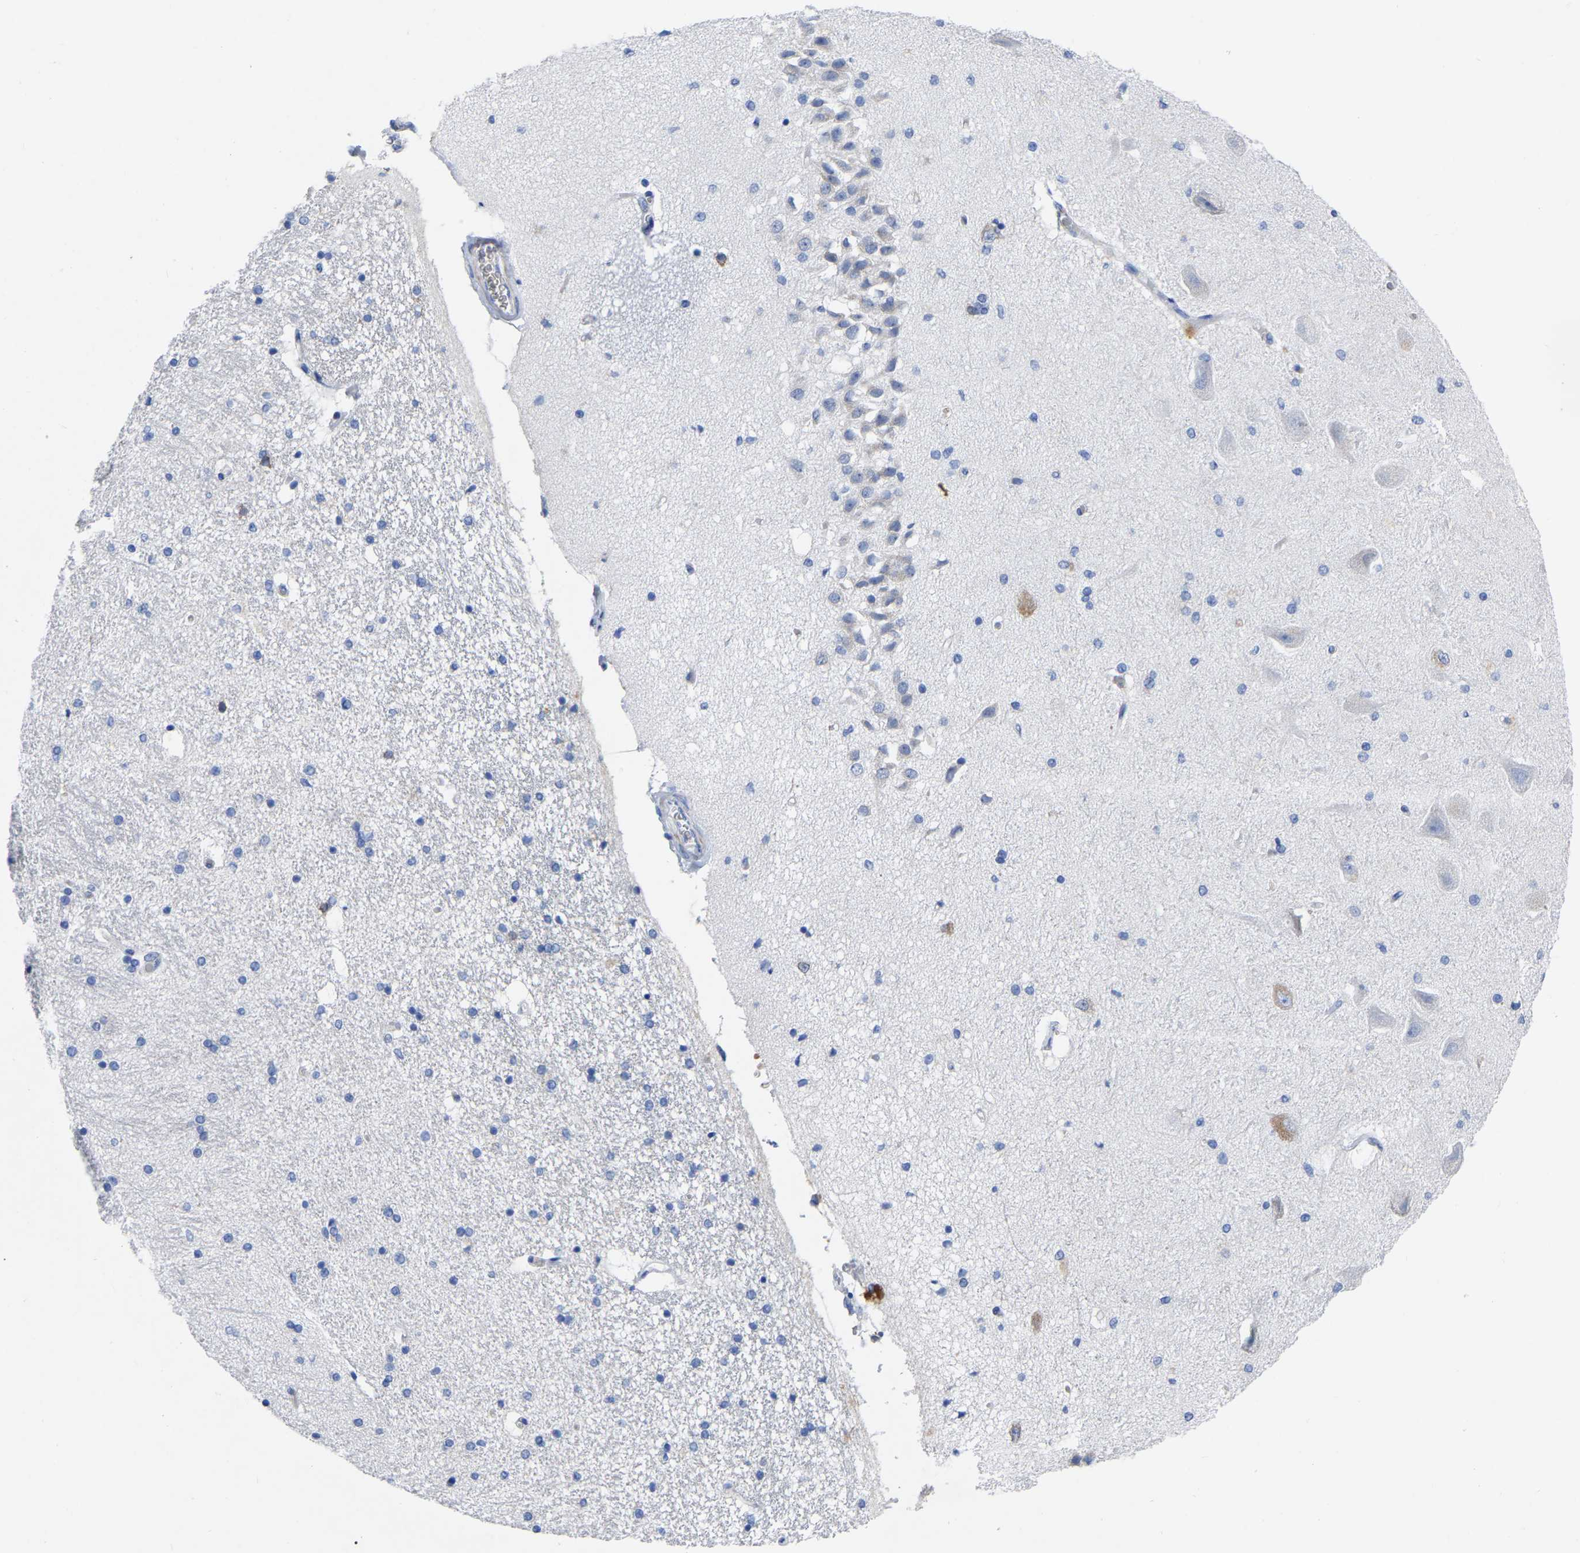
{"staining": {"intensity": "negative", "quantity": "none", "location": "none"}, "tissue": "hippocampus", "cell_type": "Glial cells", "image_type": "normal", "snomed": [{"axis": "morphology", "description": "Normal tissue, NOS"}, {"axis": "topography", "description": "Hippocampus"}], "caption": "DAB immunohistochemical staining of benign human hippocampus demonstrates no significant staining in glial cells. (Stains: DAB (3,3'-diaminobenzidine) immunohistochemistry (IHC) with hematoxylin counter stain, Microscopy: brightfield microscopy at high magnification).", "gene": "GDF3", "patient": {"sex": "female", "age": 54}}